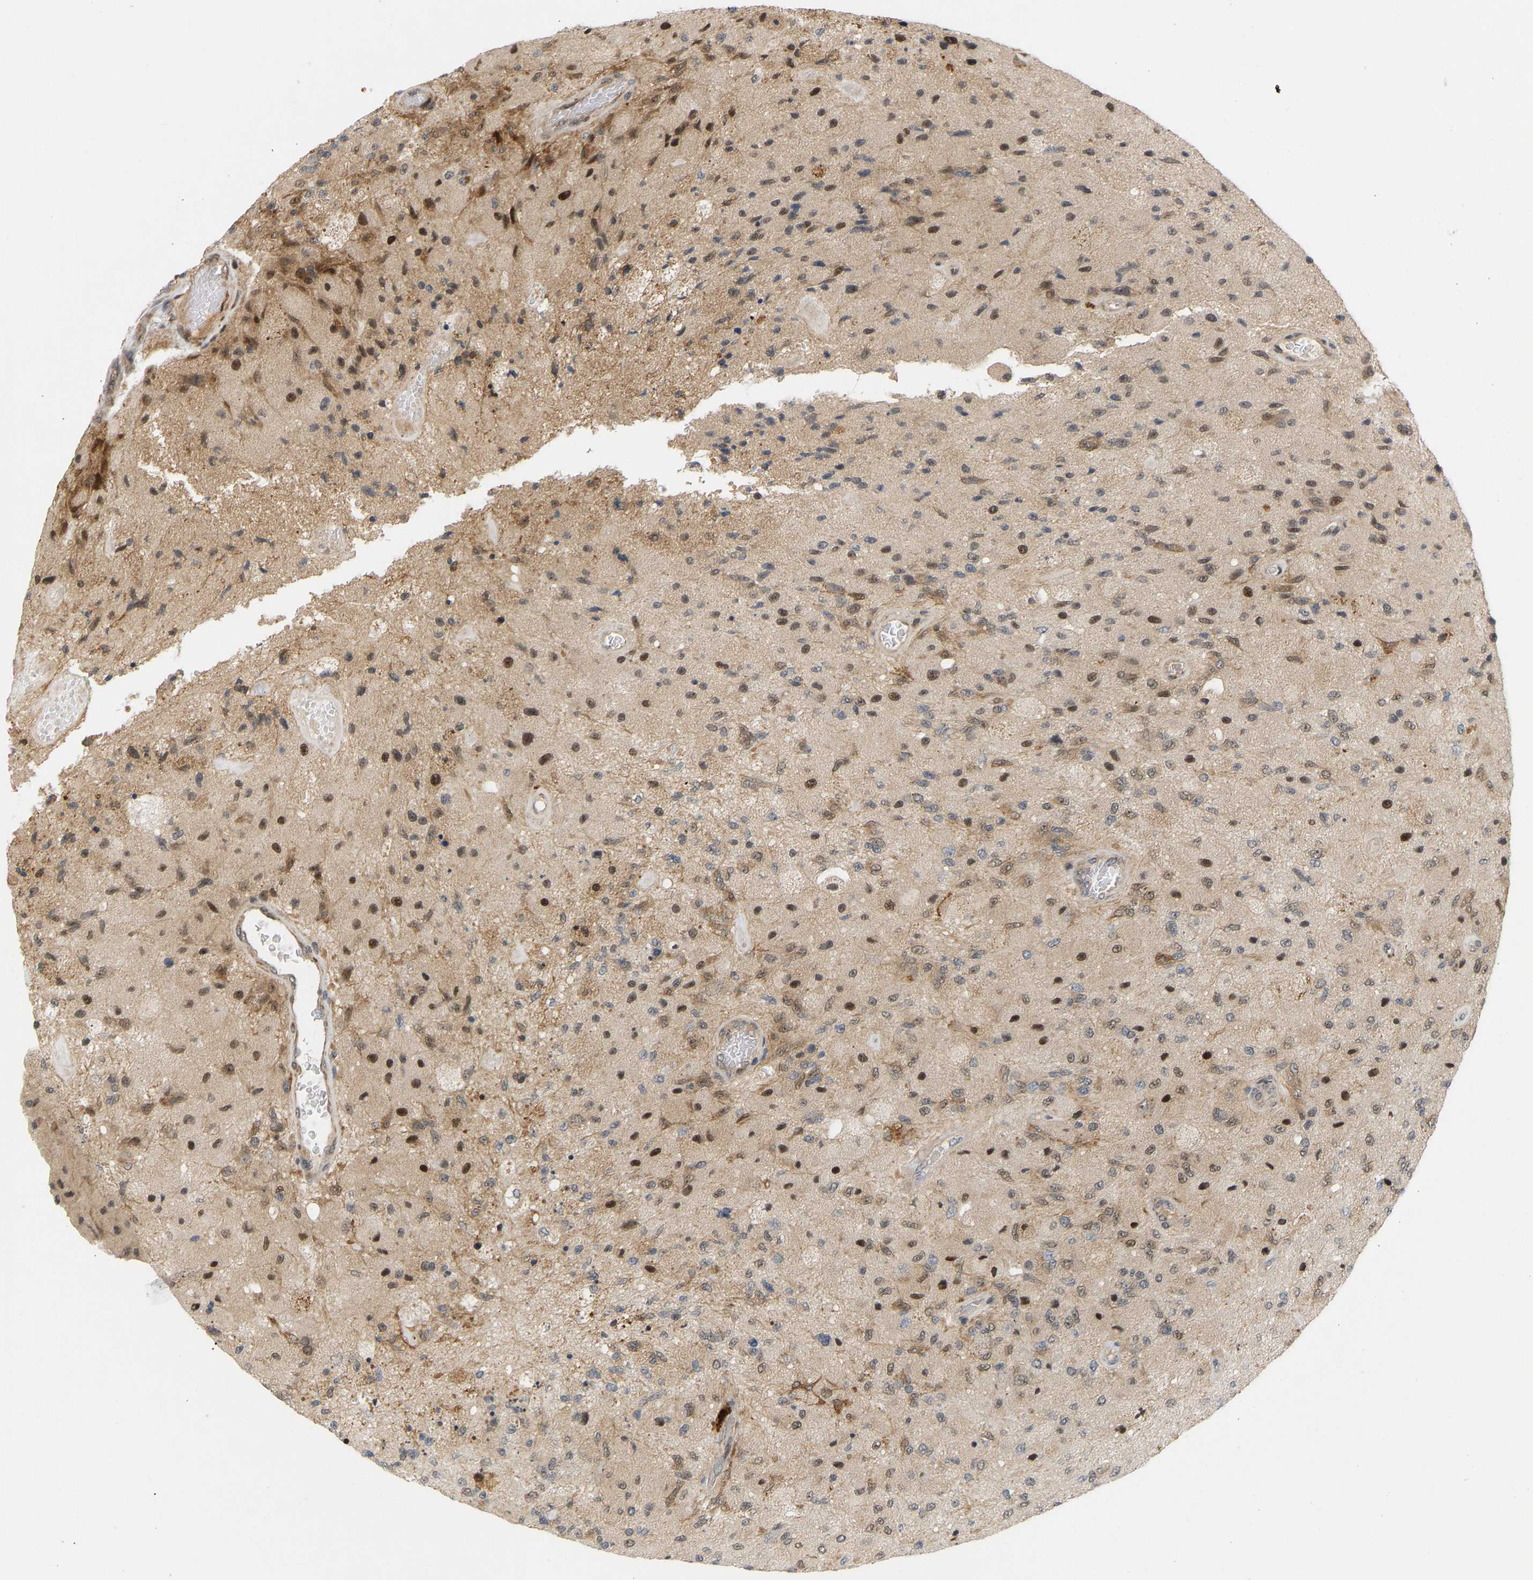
{"staining": {"intensity": "moderate", "quantity": ">75%", "location": "cytoplasmic/membranous,nuclear"}, "tissue": "glioma", "cell_type": "Tumor cells", "image_type": "cancer", "snomed": [{"axis": "morphology", "description": "Normal tissue, NOS"}, {"axis": "morphology", "description": "Glioma, malignant, High grade"}, {"axis": "topography", "description": "Cerebral cortex"}], "caption": "IHC image of human malignant glioma (high-grade) stained for a protein (brown), which exhibits medium levels of moderate cytoplasmic/membranous and nuclear expression in about >75% of tumor cells.", "gene": "BAG1", "patient": {"sex": "male", "age": 77}}